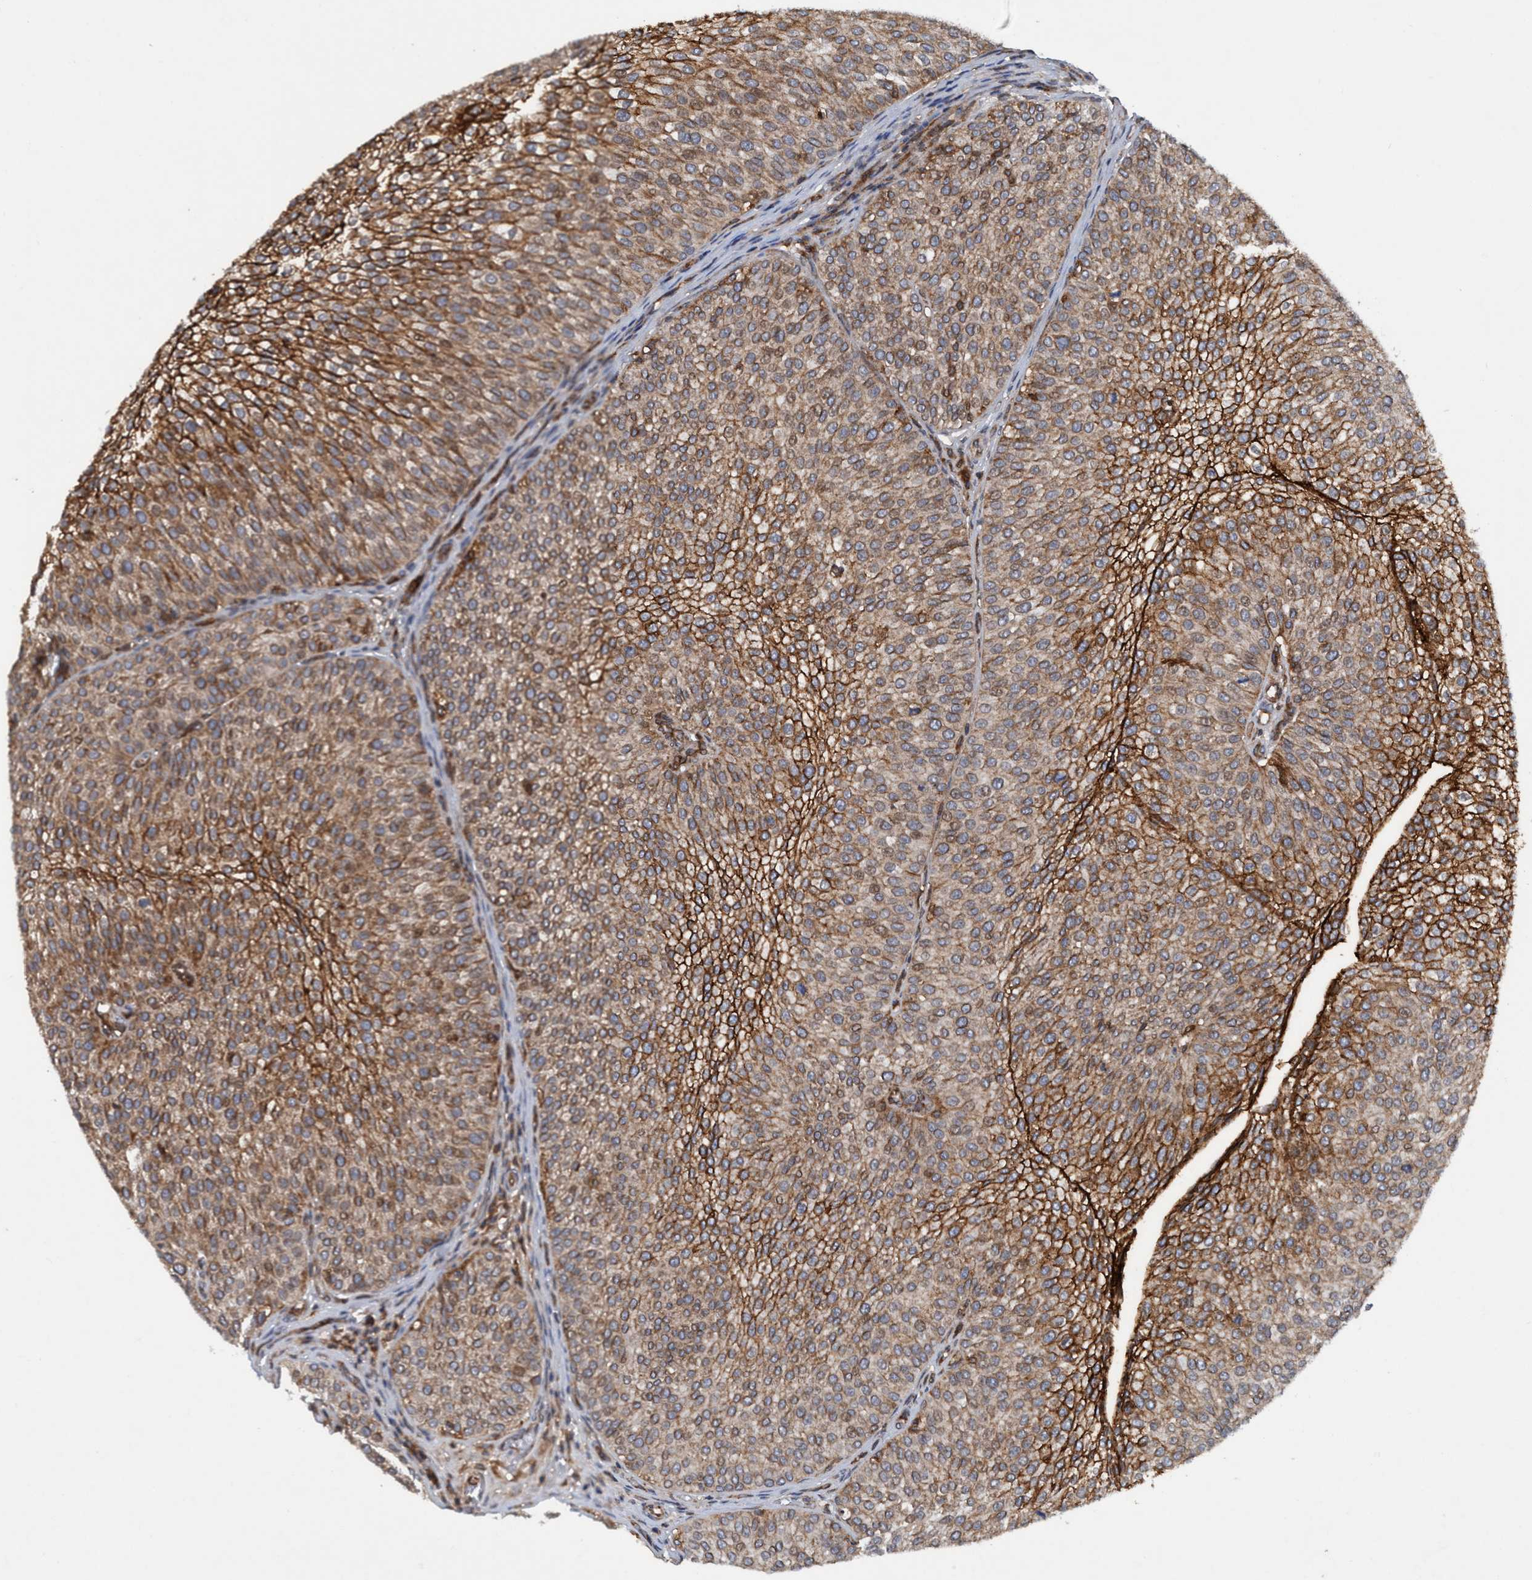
{"staining": {"intensity": "moderate", "quantity": ">75%", "location": "cytoplasmic/membranous"}, "tissue": "urothelial cancer", "cell_type": "Tumor cells", "image_type": "cancer", "snomed": [{"axis": "morphology", "description": "Urothelial carcinoma, Low grade"}, {"axis": "topography", "description": "Smooth muscle"}, {"axis": "topography", "description": "Urinary bladder"}], "caption": "Immunohistochemical staining of human urothelial carcinoma (low-grade) reveals medium levels of moderate cytoplasmic/membranous protein positivity in approximately >75% of tumor cells.", "gene": "SLC16A3", "patient": {"sex": "male", "age": 60}}